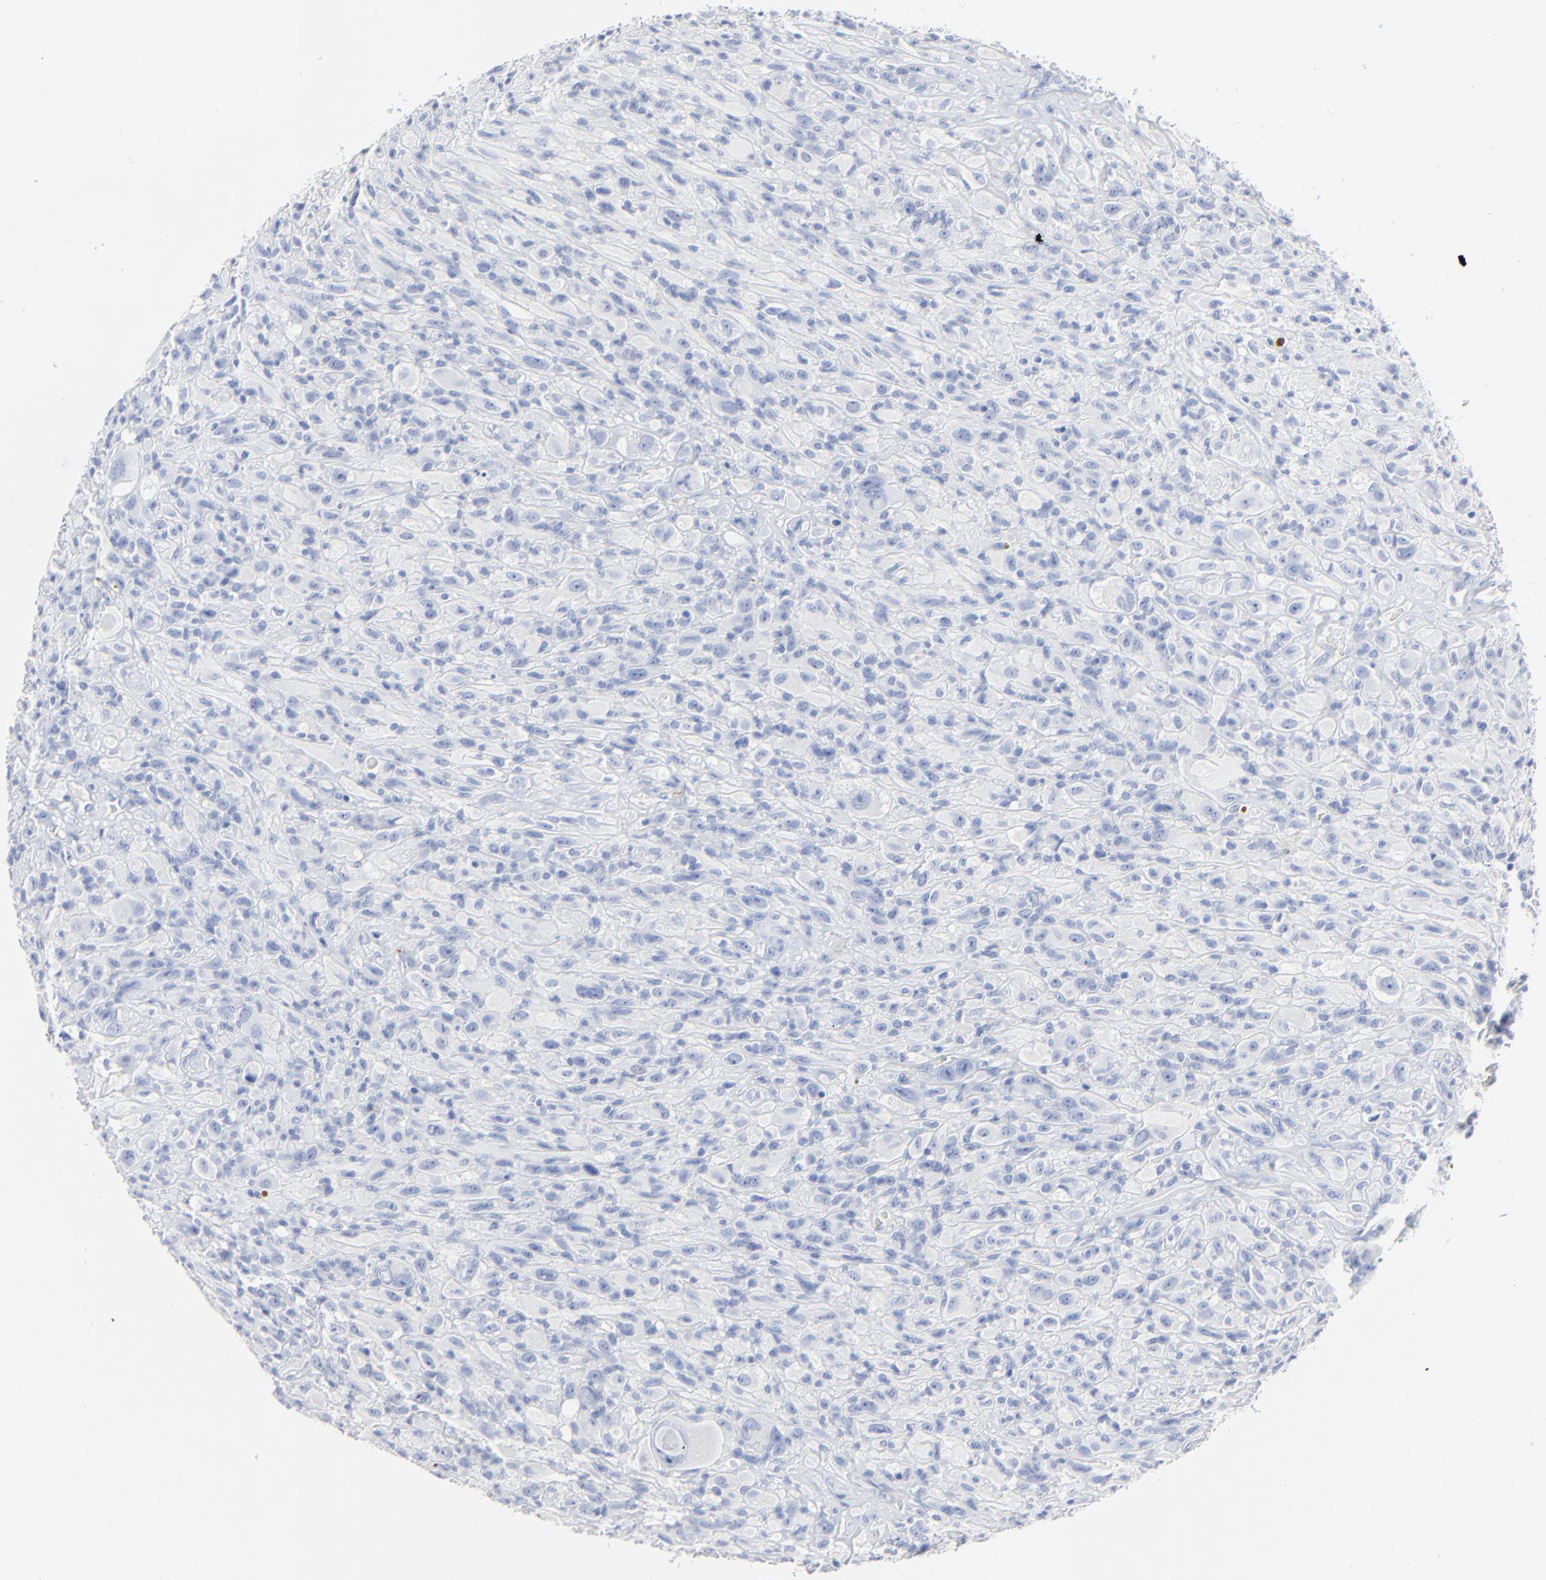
{"staining": {"intensity": "negative", "quantity": "none", "location": "none"}, "tissue": "glioma", "cell_type": "Tumor cells", "image_type": "cancer", "snomed": [{"axis": "morphology", "description": "Glioma, malignant, High grade"}, {"axis": "topography", "description": "Brain"}], "caption": "The image demonstrates no staining of tumor cells in glioma.", "gene": "LCN2", "patient": {"sex": "male", "age": 48}}